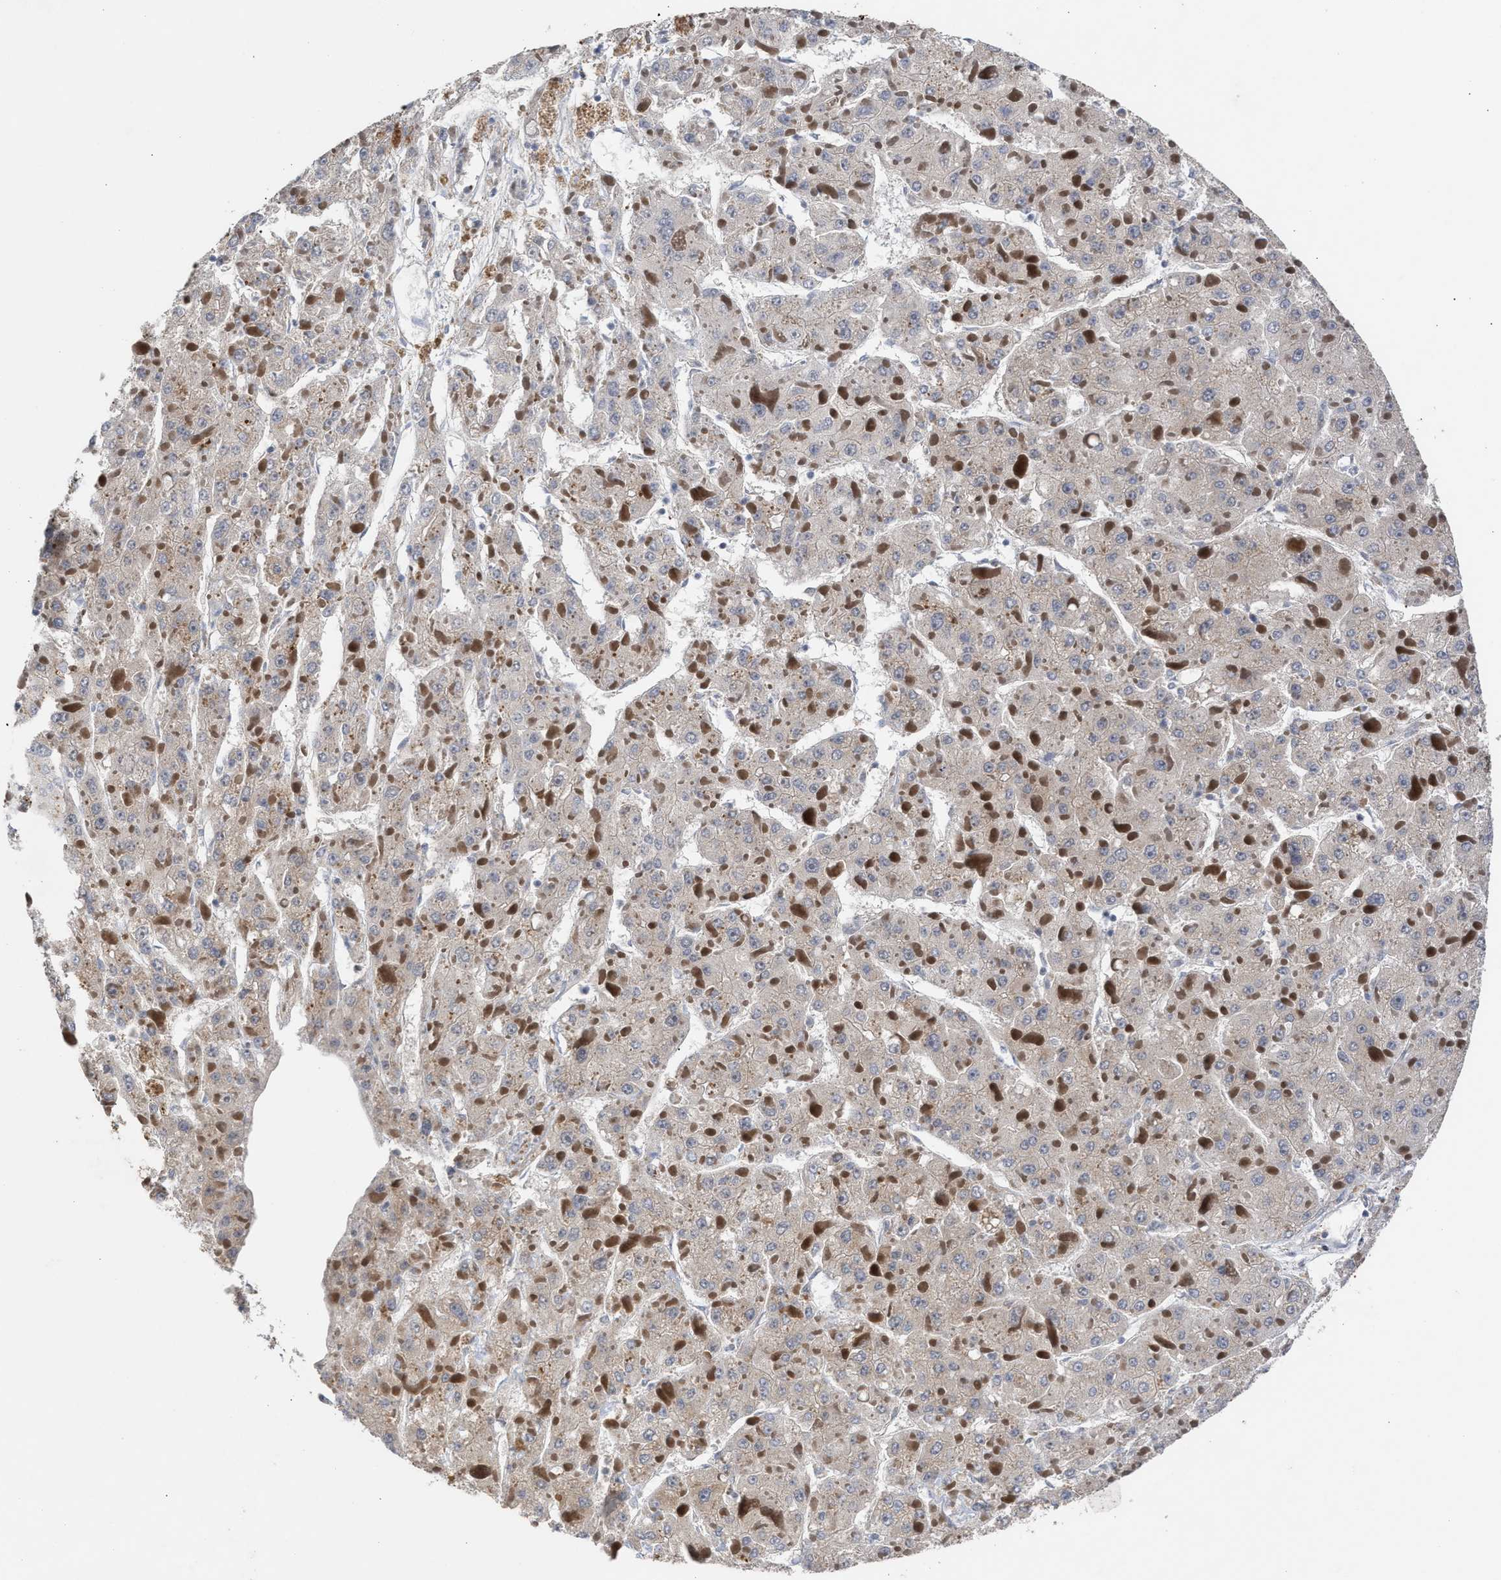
{"staining": {"intensity": "weak", "quantity": "25%-75%", "location": "cytoplasmic/membranous"}, "tissue": "liver cancer", "cell_type": "Tumor cells", "image_type": "cancer", "snomed": [{"axis": "morphology", "description": "Carcinoma, Hepatocellular, NOS"}, {"axis": "topography", "description": "Liver"}], "caption": "Liver cancer stained with a brown dye shows weak cytoplasmic/membranous positive expression in about 25%-75% of tumor cells.", "gene": "MKNK2", "patient": {"sex": "female", "age": 73}}